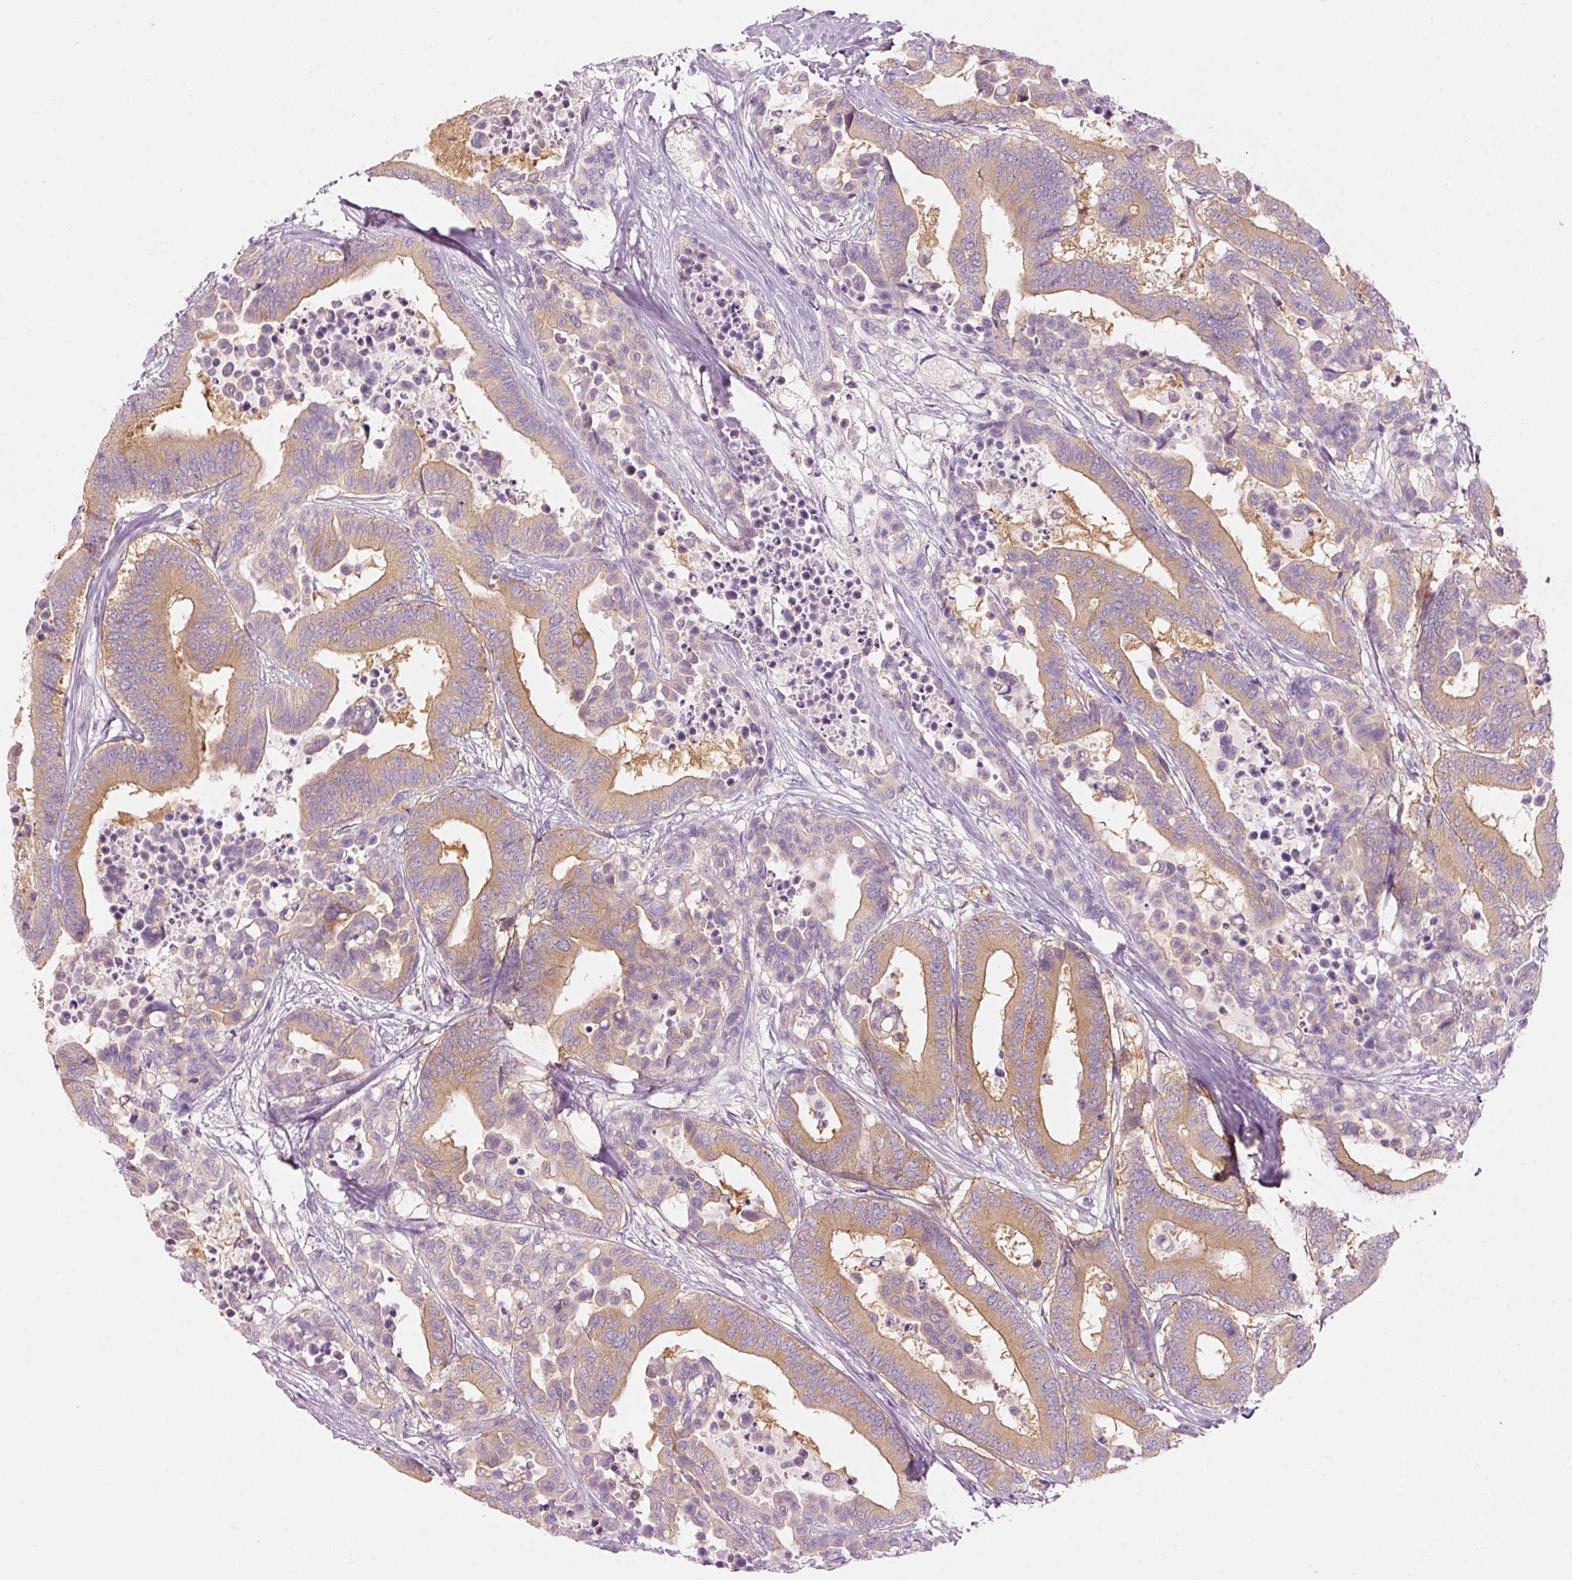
{"staining": {"intensity": "moderate", "quantity": ">75%", "location": "cytoplasmic/membranous"}, "tissue": "colorectal cancer", "cell_type": "Tumor cells", "image_type": "cancer", "snomed": [{"axis": "morphology", "description": "Normal tissue, NOS"}, {"axis": "morphology", "description": "Adenocarcinoma, NOS"}, {"axis": "topography", "description": "Colon"}], "caption": "This histopathology image reveals immunohistochemistry (IHC) staining of human colorectal cancer, with medium moderate cytoplasmic/membranous positivity in about >75% of tumor cells.", "gene": "PDXDC1", "patient": {"sex": "male", "age": 82}}